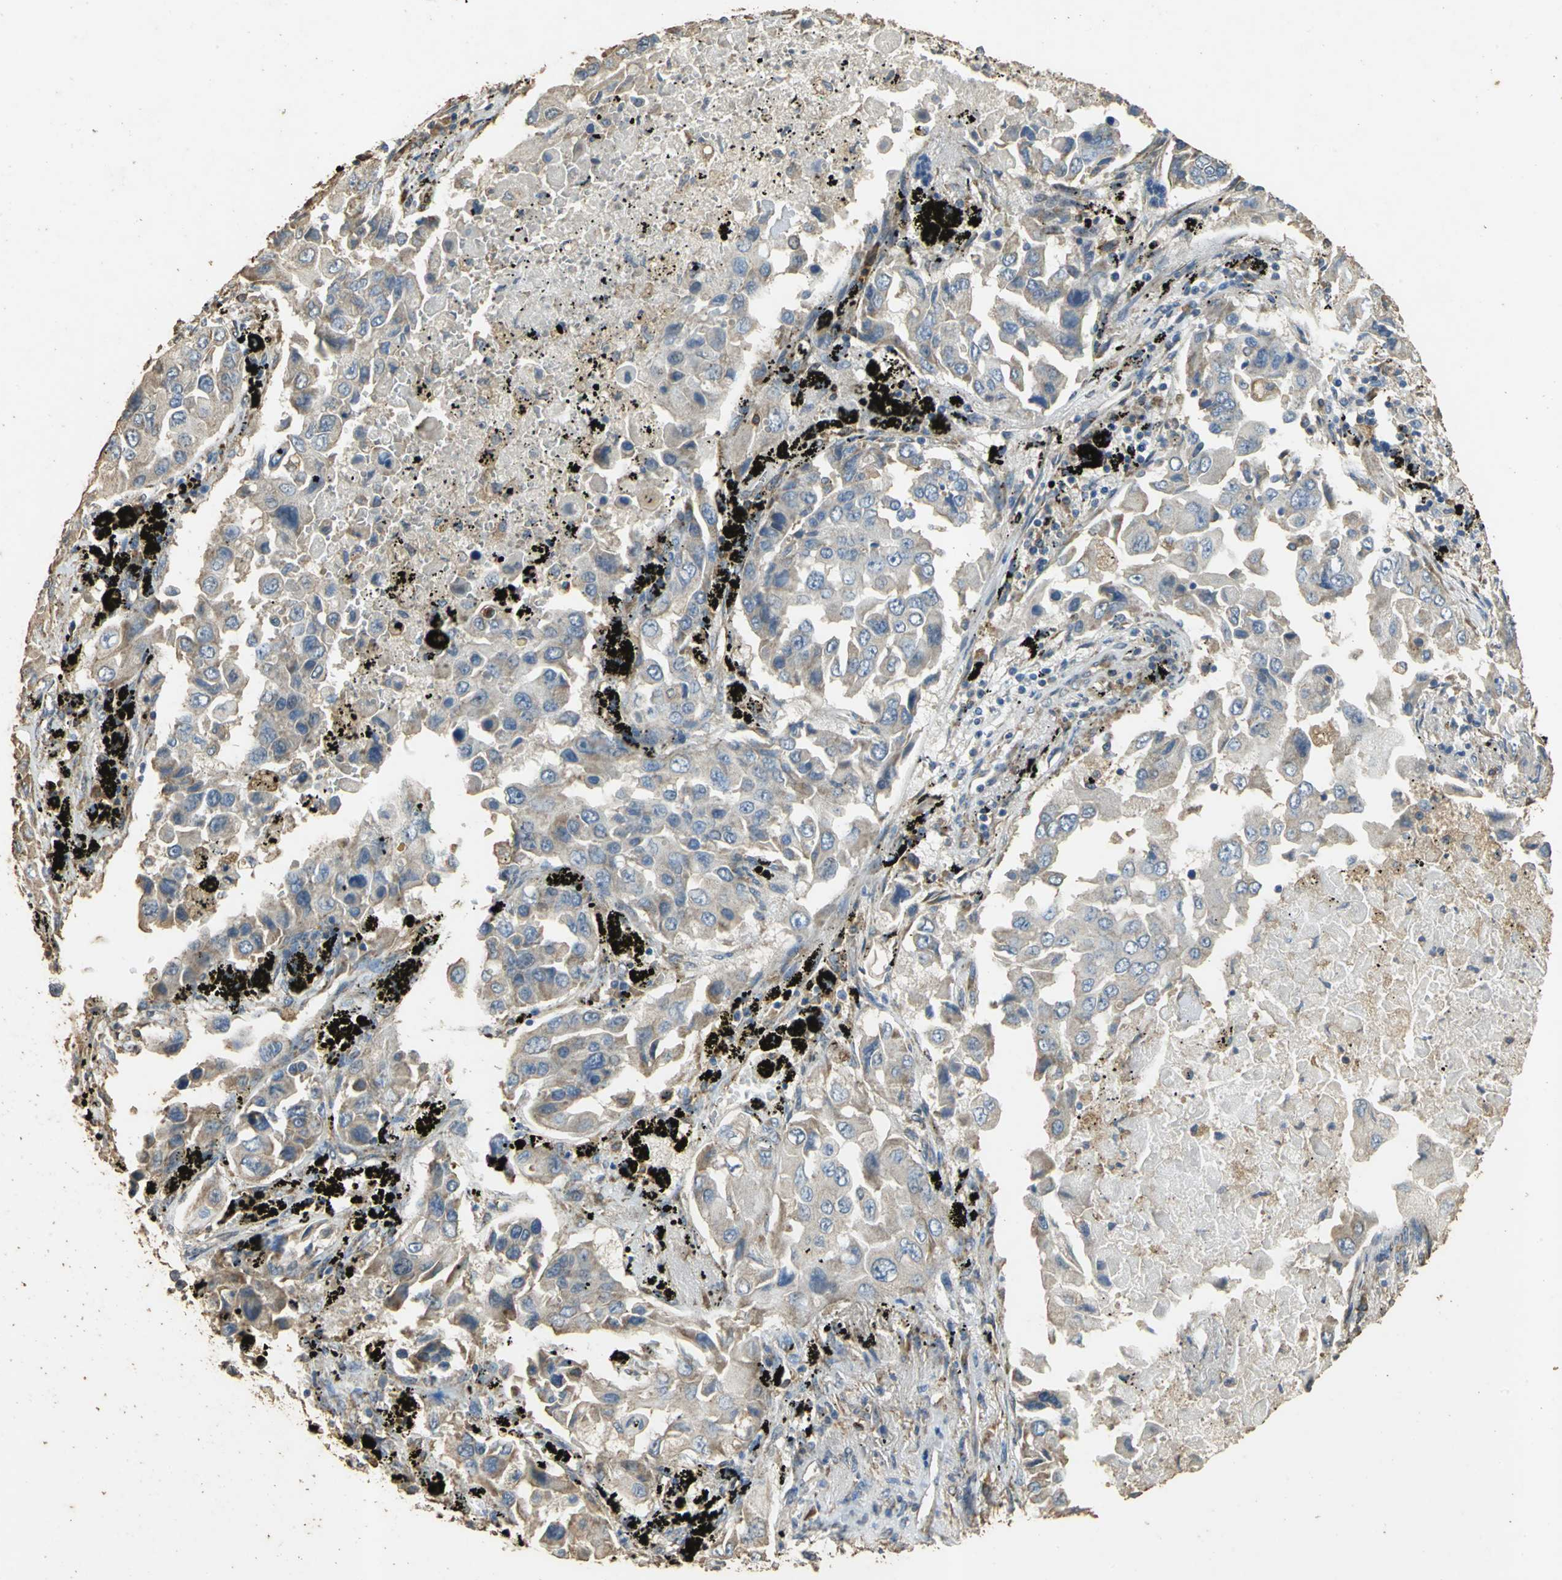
{"staining": {"intensity": "weak", "quantity": "25%-75%", "location": "cytoplasmic/membranous"}, "tissue": "lung cancer", "cell_type": "Tumor cells", "image_type": "cancer", "snomed": [{"axis": "morphology", "description": "Adenocarcinoma, NOS"}, {"axis": "topography", "description": "Lung"}], "caption": "Tumor cells display low levels of weak cytoplasmic/membranous staining in approximately 25%-75% of cells in human lung adenocarcinoma.", "gene": "ACSL4", "patient": {"sex": "female", "age": 65}}